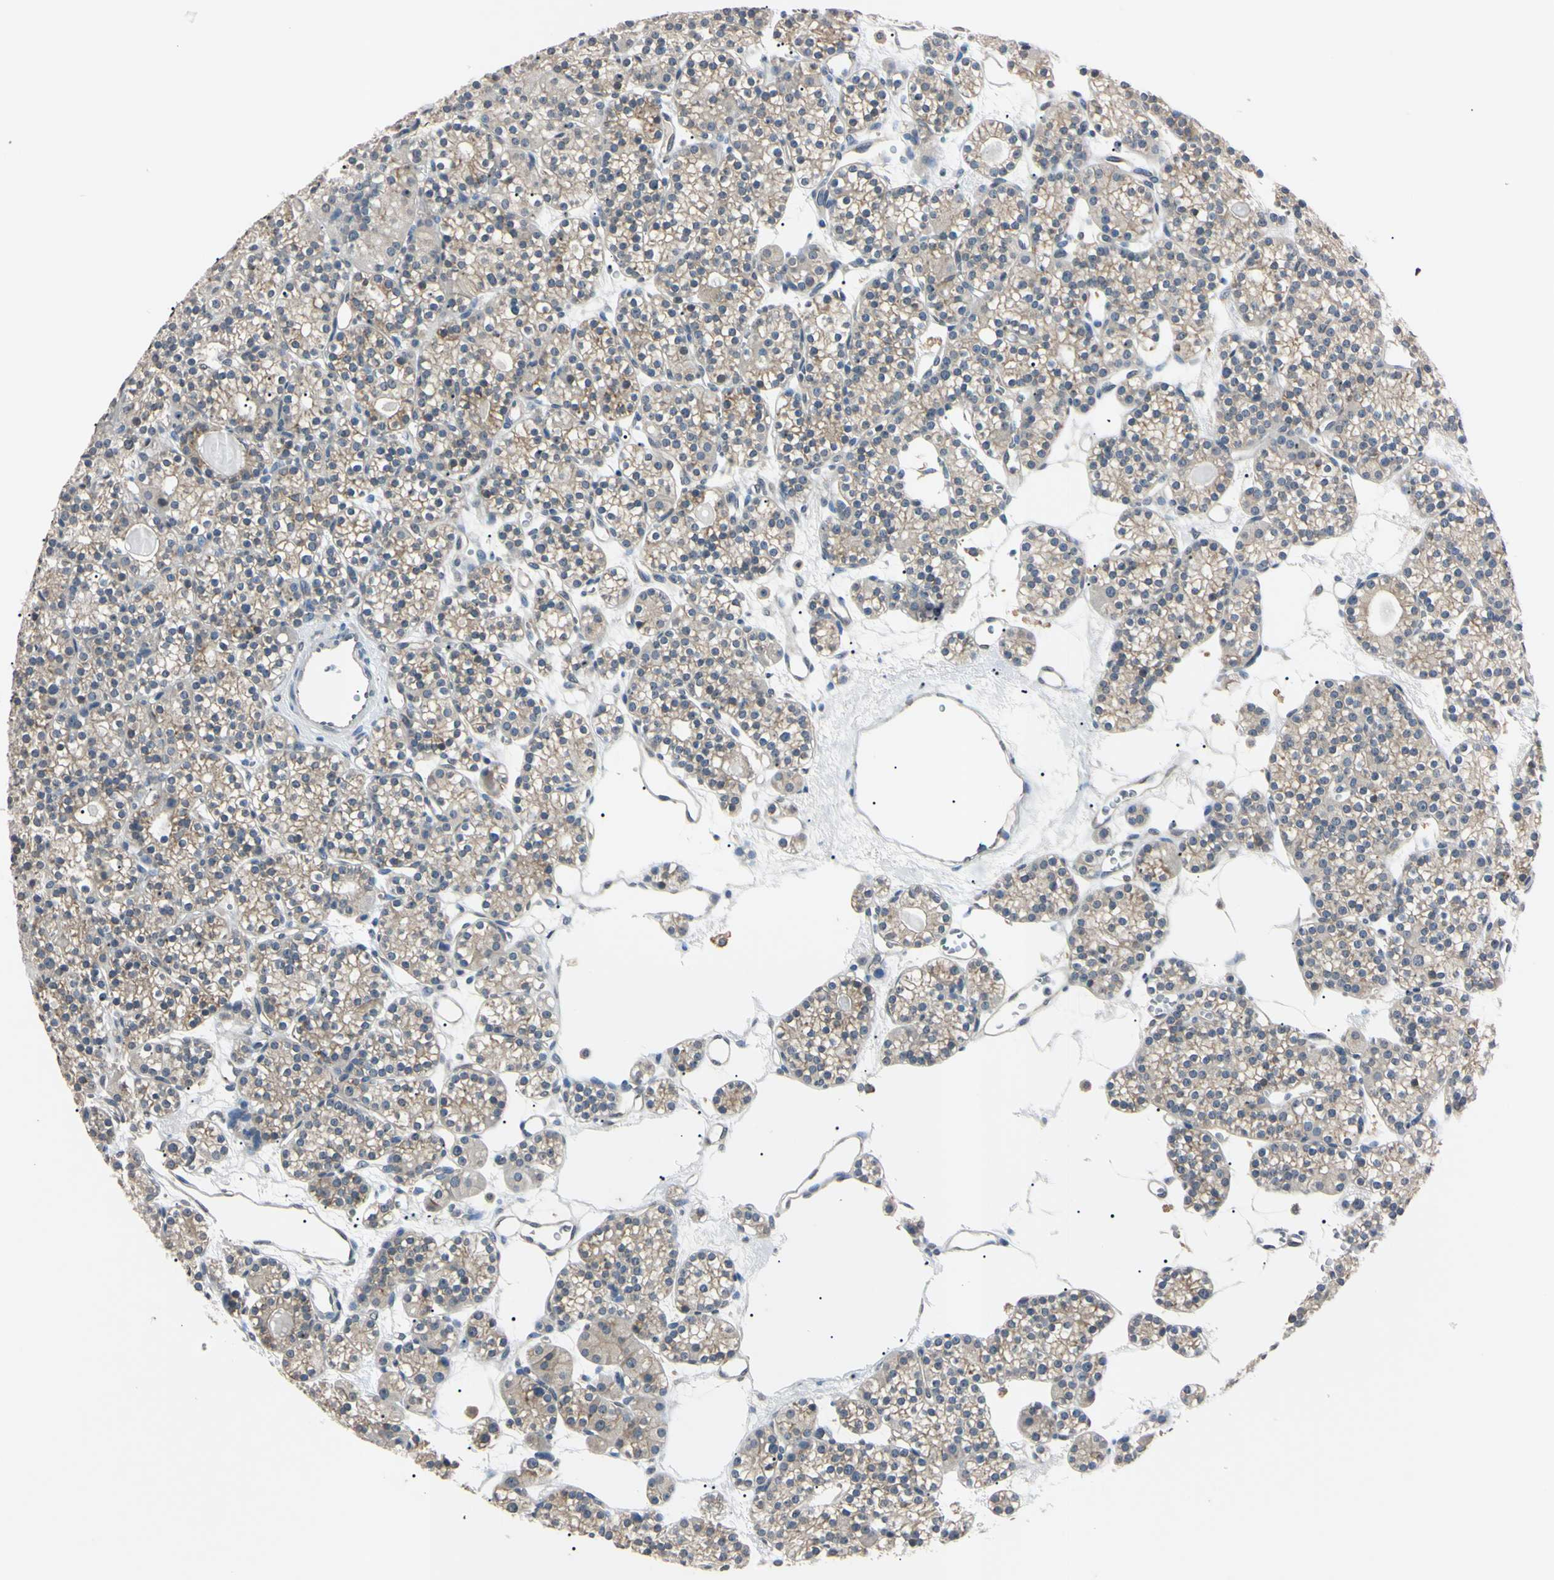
{"staining": {"intensity": "weak", "quantity": "25%-75%", "location": "cytoplasmic/membranous"}, "tissue": "parathyroid gland", "cell_type": "Glandular cells", "image_type": "normal", "snomed": [{"axis": "morphology", "description": "Normal tissue, NOS"}, {"axis": "topography", "description": "Parathyroid gland"}], "caption": "Protein analysis of normal parathyroid gland exhibits weak cytoplasmic/membranous expression in about 25%-75% of glandular cells. Ihc stains the protein of interest in brown and the nuclei are stained blue.", "gene": "EPN1", "patient": {"sex": "female", "age": 64}}